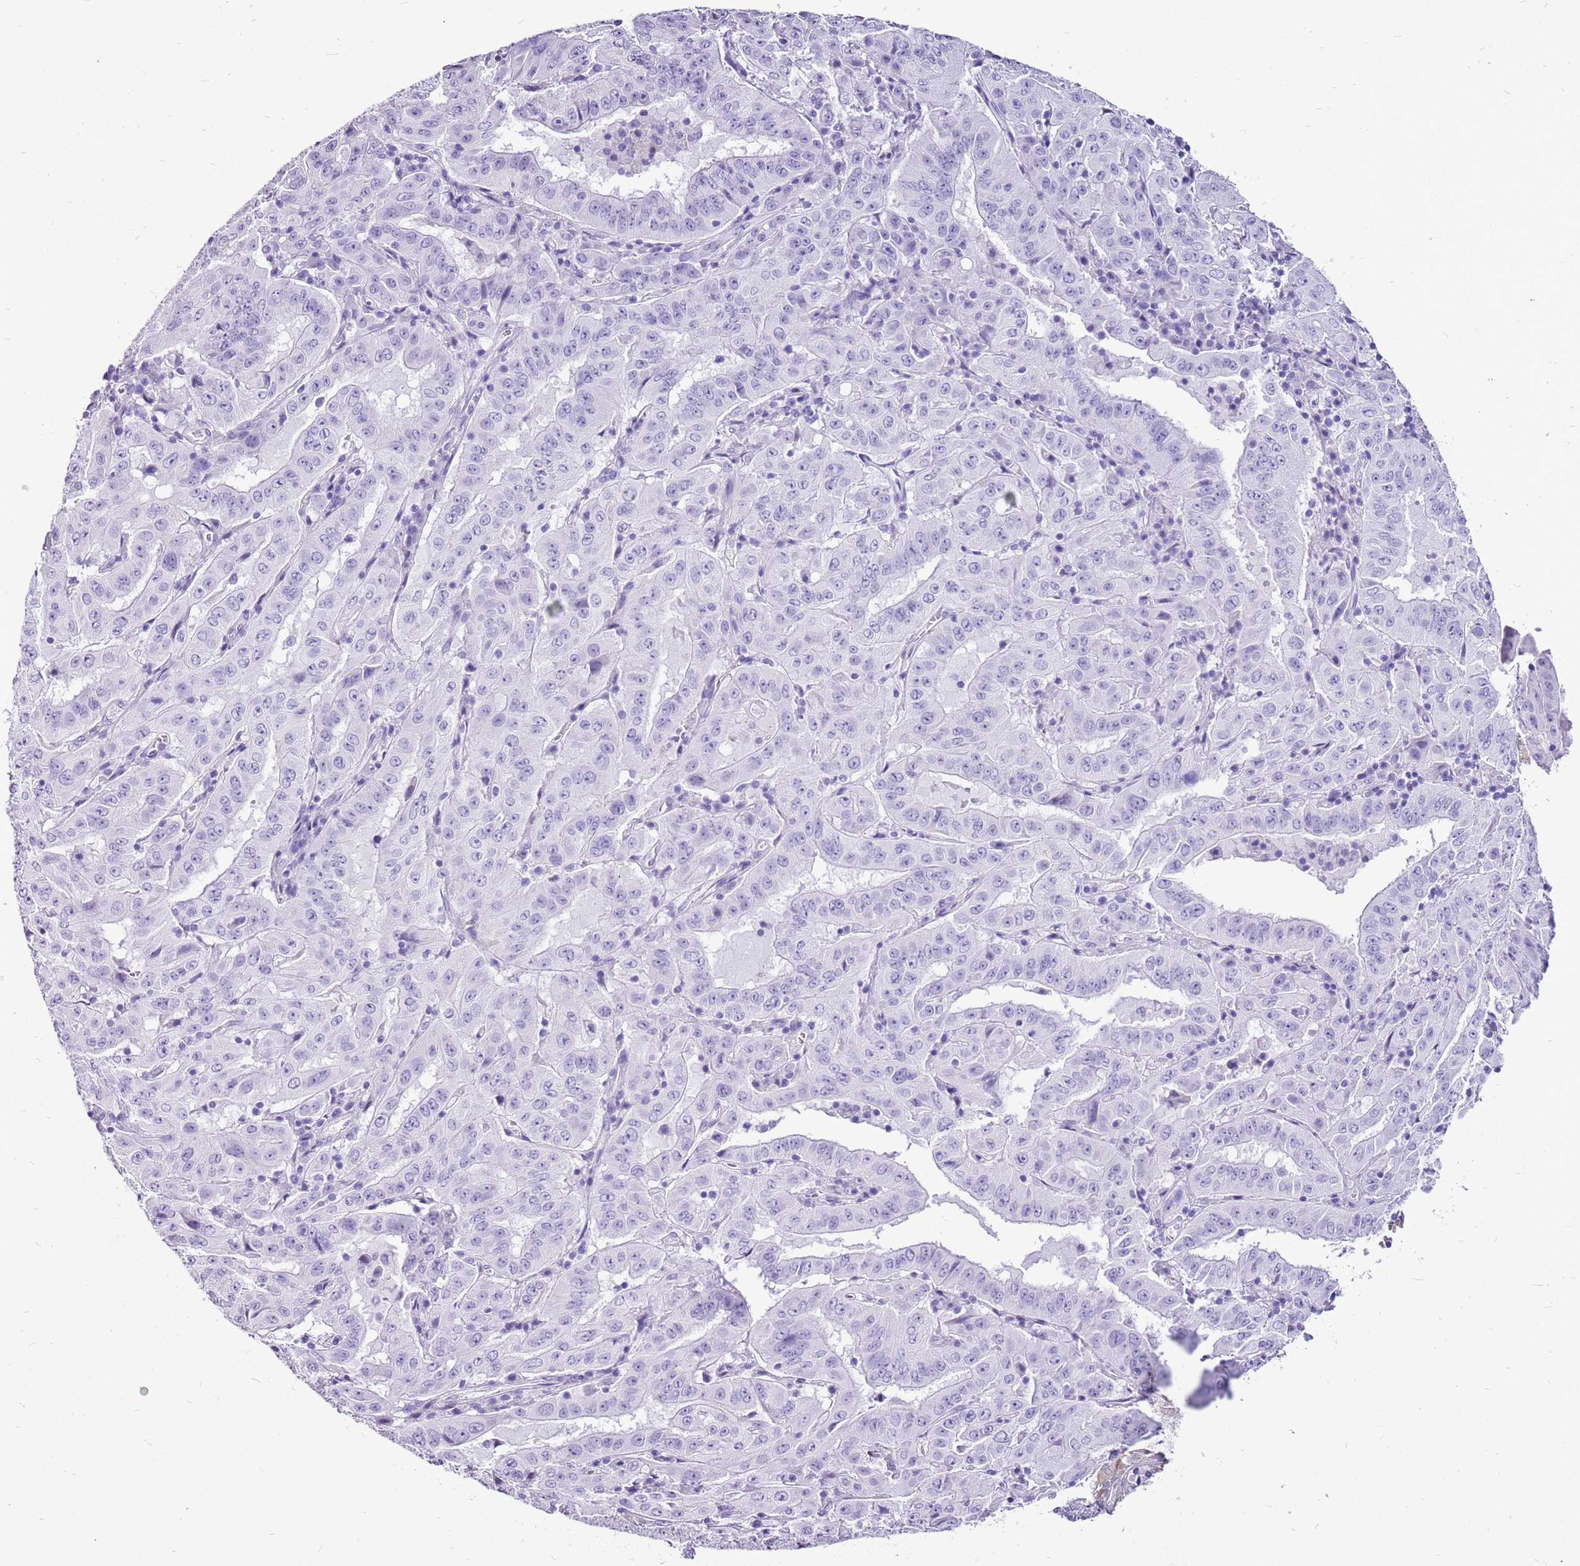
{"staining": {"intensity": "negative", "quantity": "none", "location": "none"}, "tissue": "pancreatic cancer", "cell_type": "Tumor cells", "image_type": "cancer", "snomed": [{"axis": "morphology", "description": "Adenocarcinoma, NOS"}, {"axis": "topography", "description": "Pancreas"}], "caption": "Protein analysis of pancreatic adenocarcinoma displays no significant positivity in tumor cells.", "gene": "ACSS3", "patient": {"sex": "male", "age": 63}}